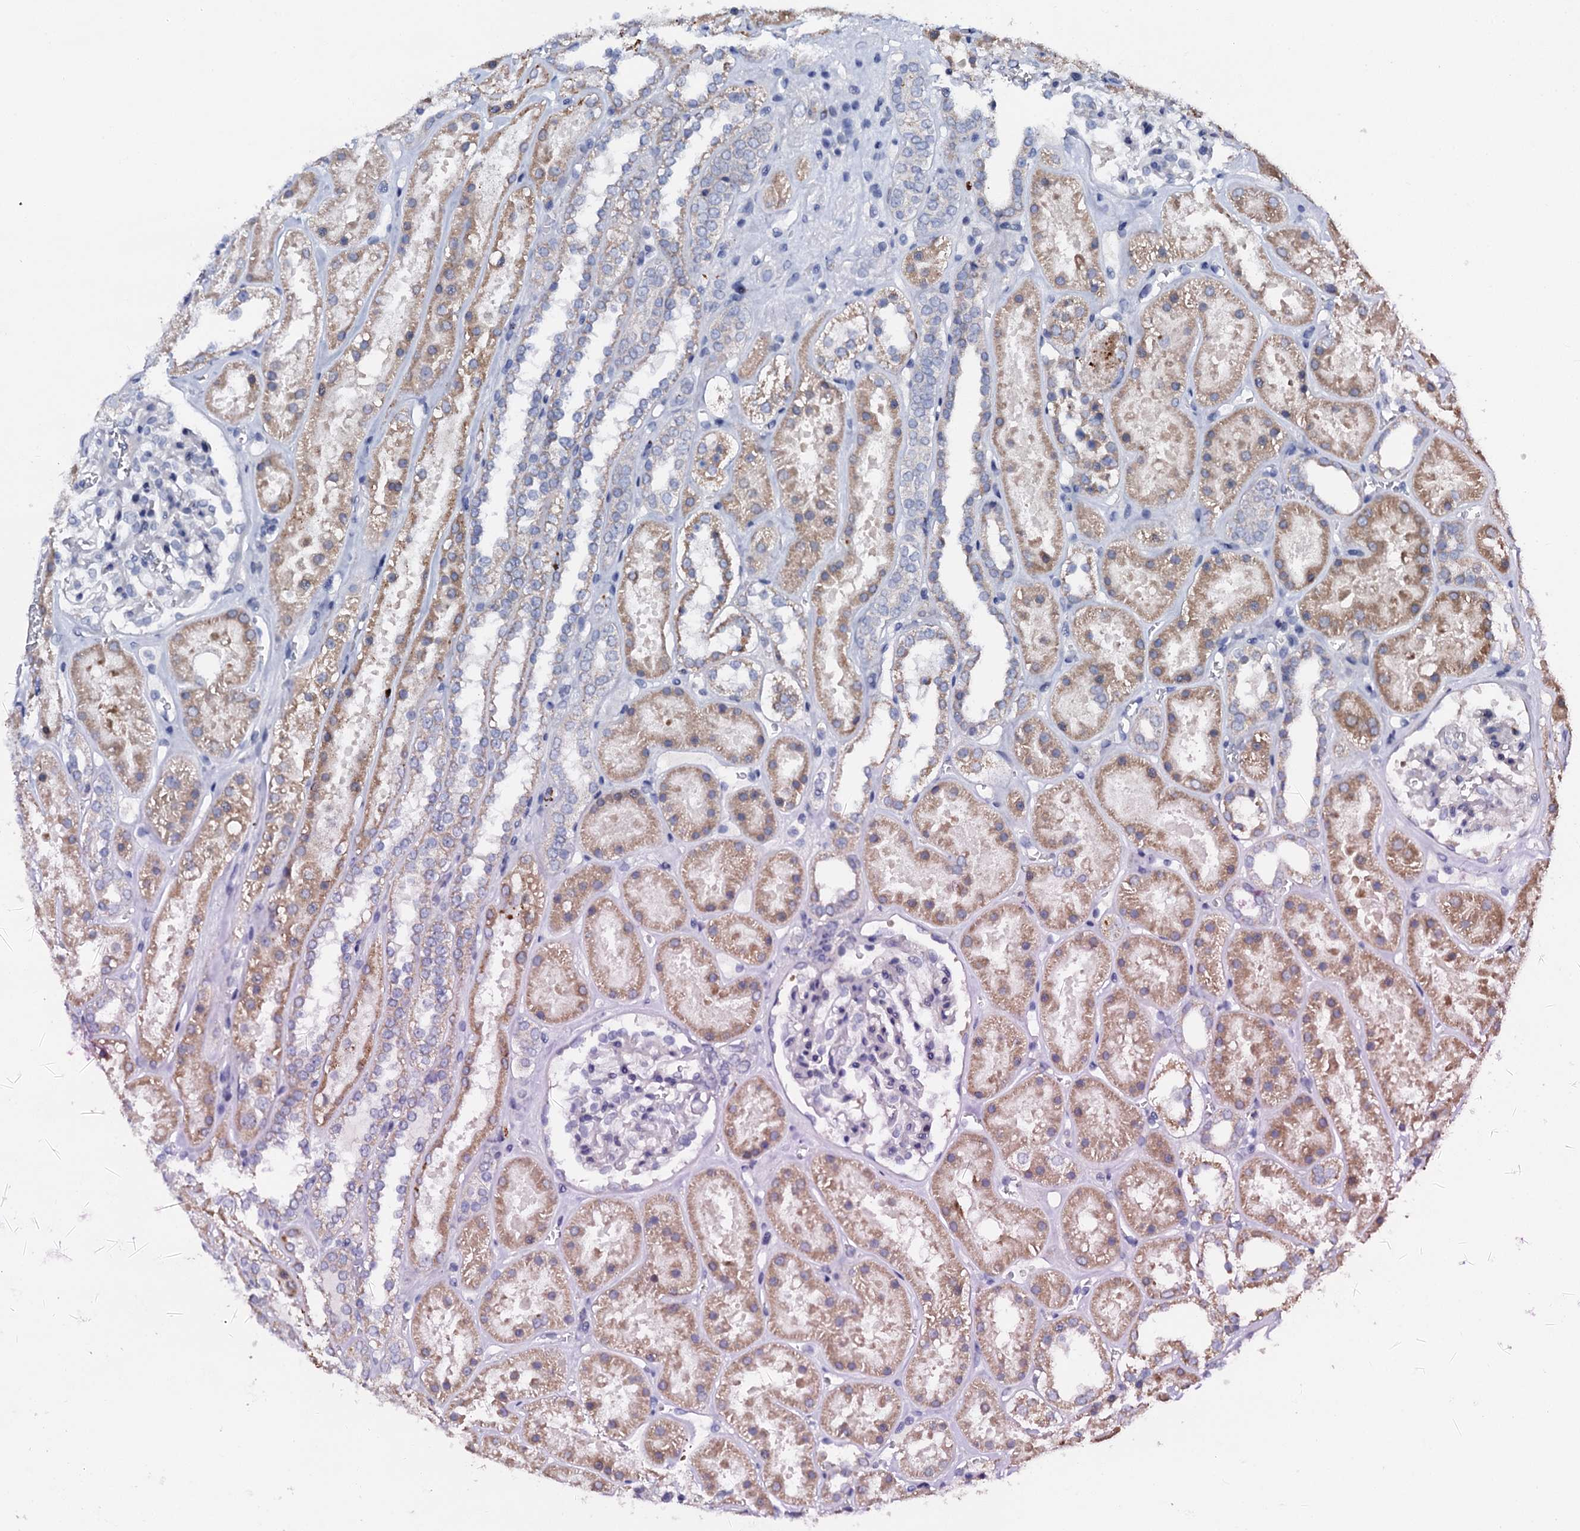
{"staining": {"intensity": "negative", "quantity": "none", "location": "none"}, "tissue": "kidney", "cell_type": "Cells in glomeruli", "image_type": "normal", "snomed": [{"axis": "morphology", "description": "Normal tissue, NOS"}, {"axis": "topography", "description": "Kidney"}], "caption": "Immunohistochemical staining of benign kidney reveals no significant expression in cells in glomeruli.", "gene": "SLC37A4", "patient": {"sex": "female", "age": 41}}